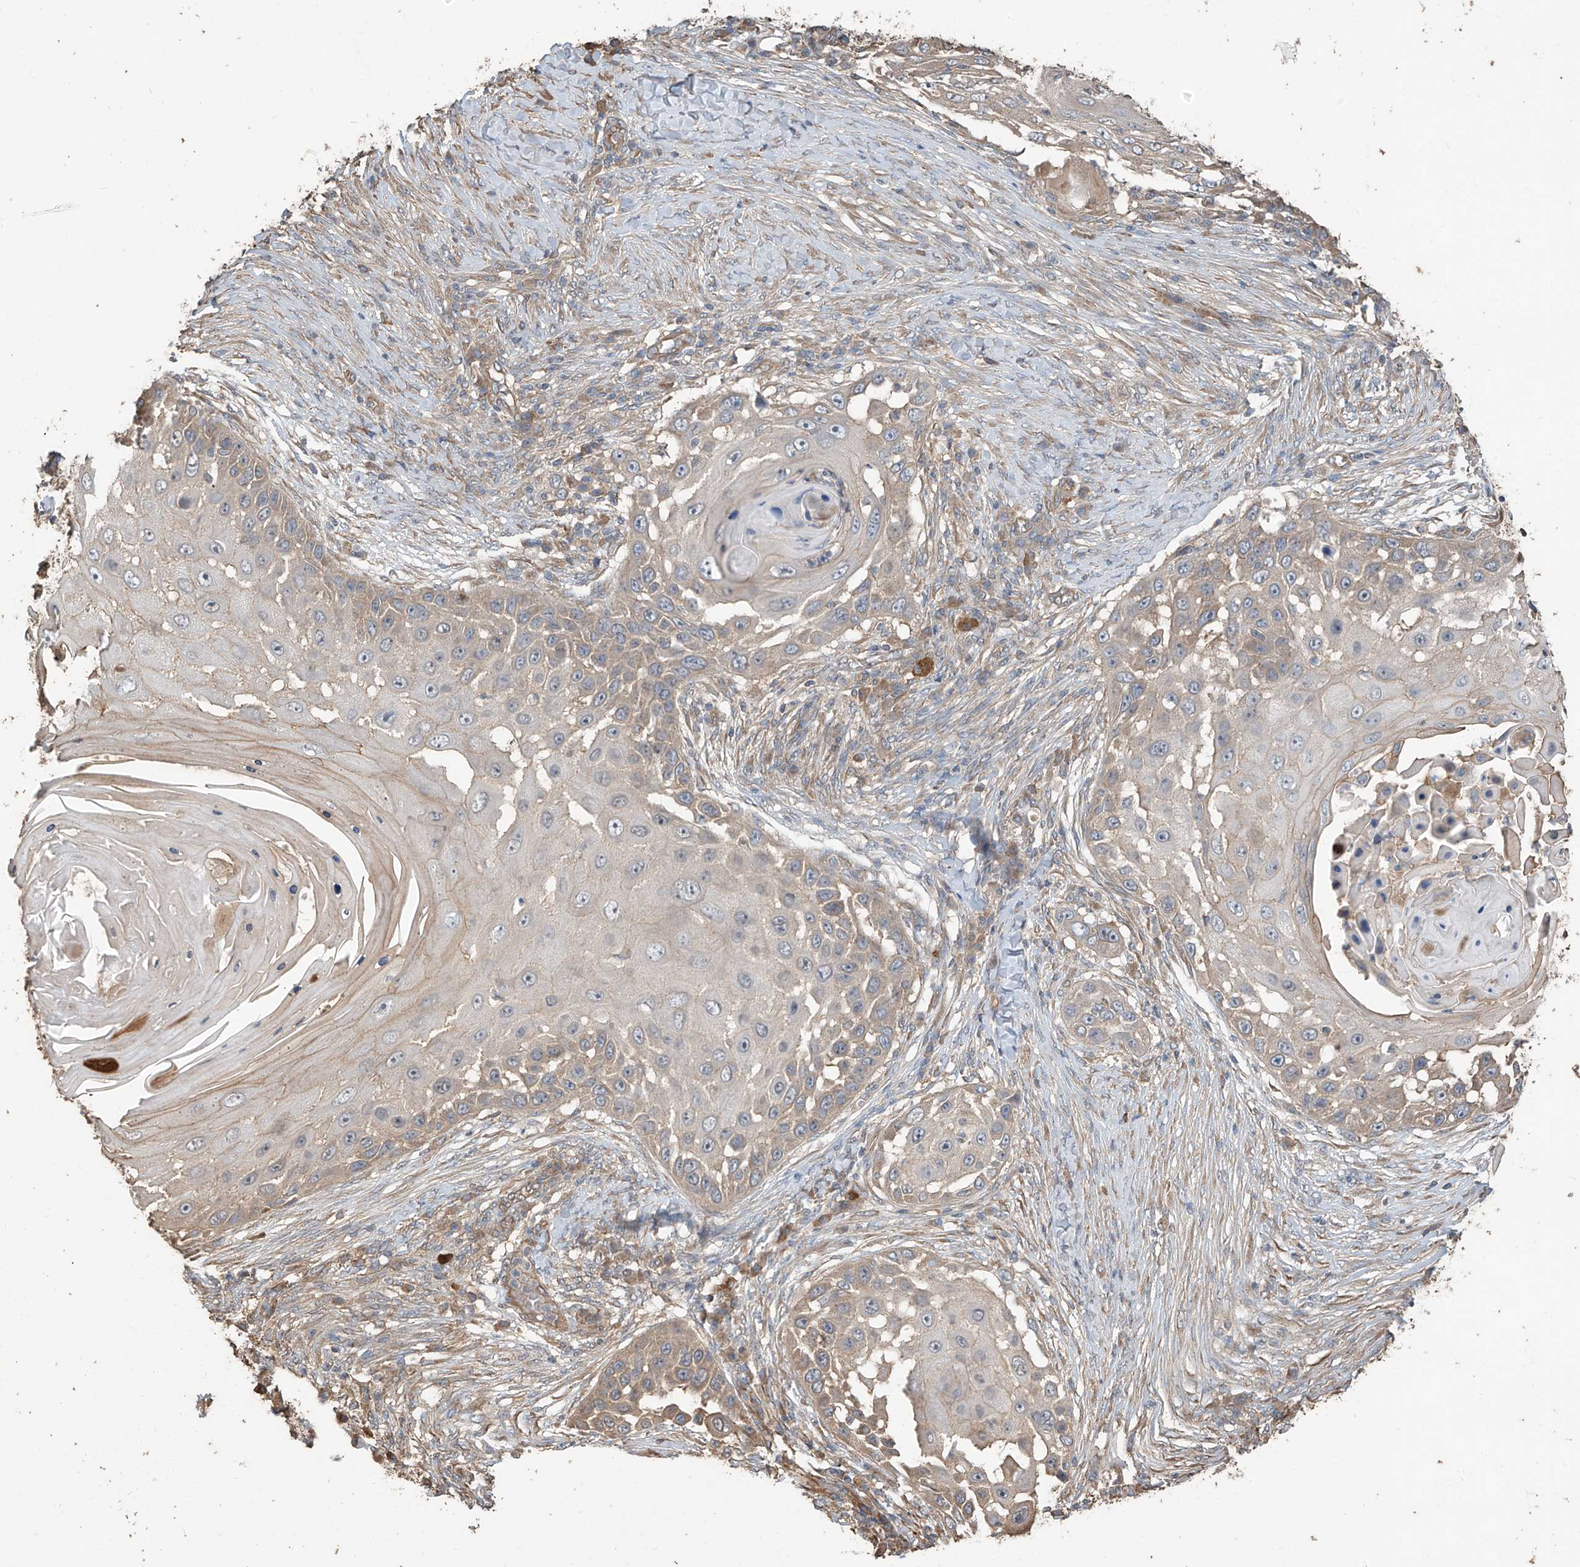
{"staining": {"intensity": "moderate", "quantity": "25%-75%", "location": "cytoplasmic/membranous"}, "tissue": "skin cancer", "cell_type": "Tumor cells", "image_type": "cancer", "snomed": [{"axis": "morphology", "description": "Squamous cell carcinoma, NOS"}, {"axis": "topography", "description": "Skin"}], "caption": "Human skin cancer (squamous cell carcinoma) stained with a brown dye reveals moderate cytoplasmic/membranous positive expression in about 25%-75% of tumor cells.", "gene": "AGBL5", "patient": {"sex": "female", "age": 44}}